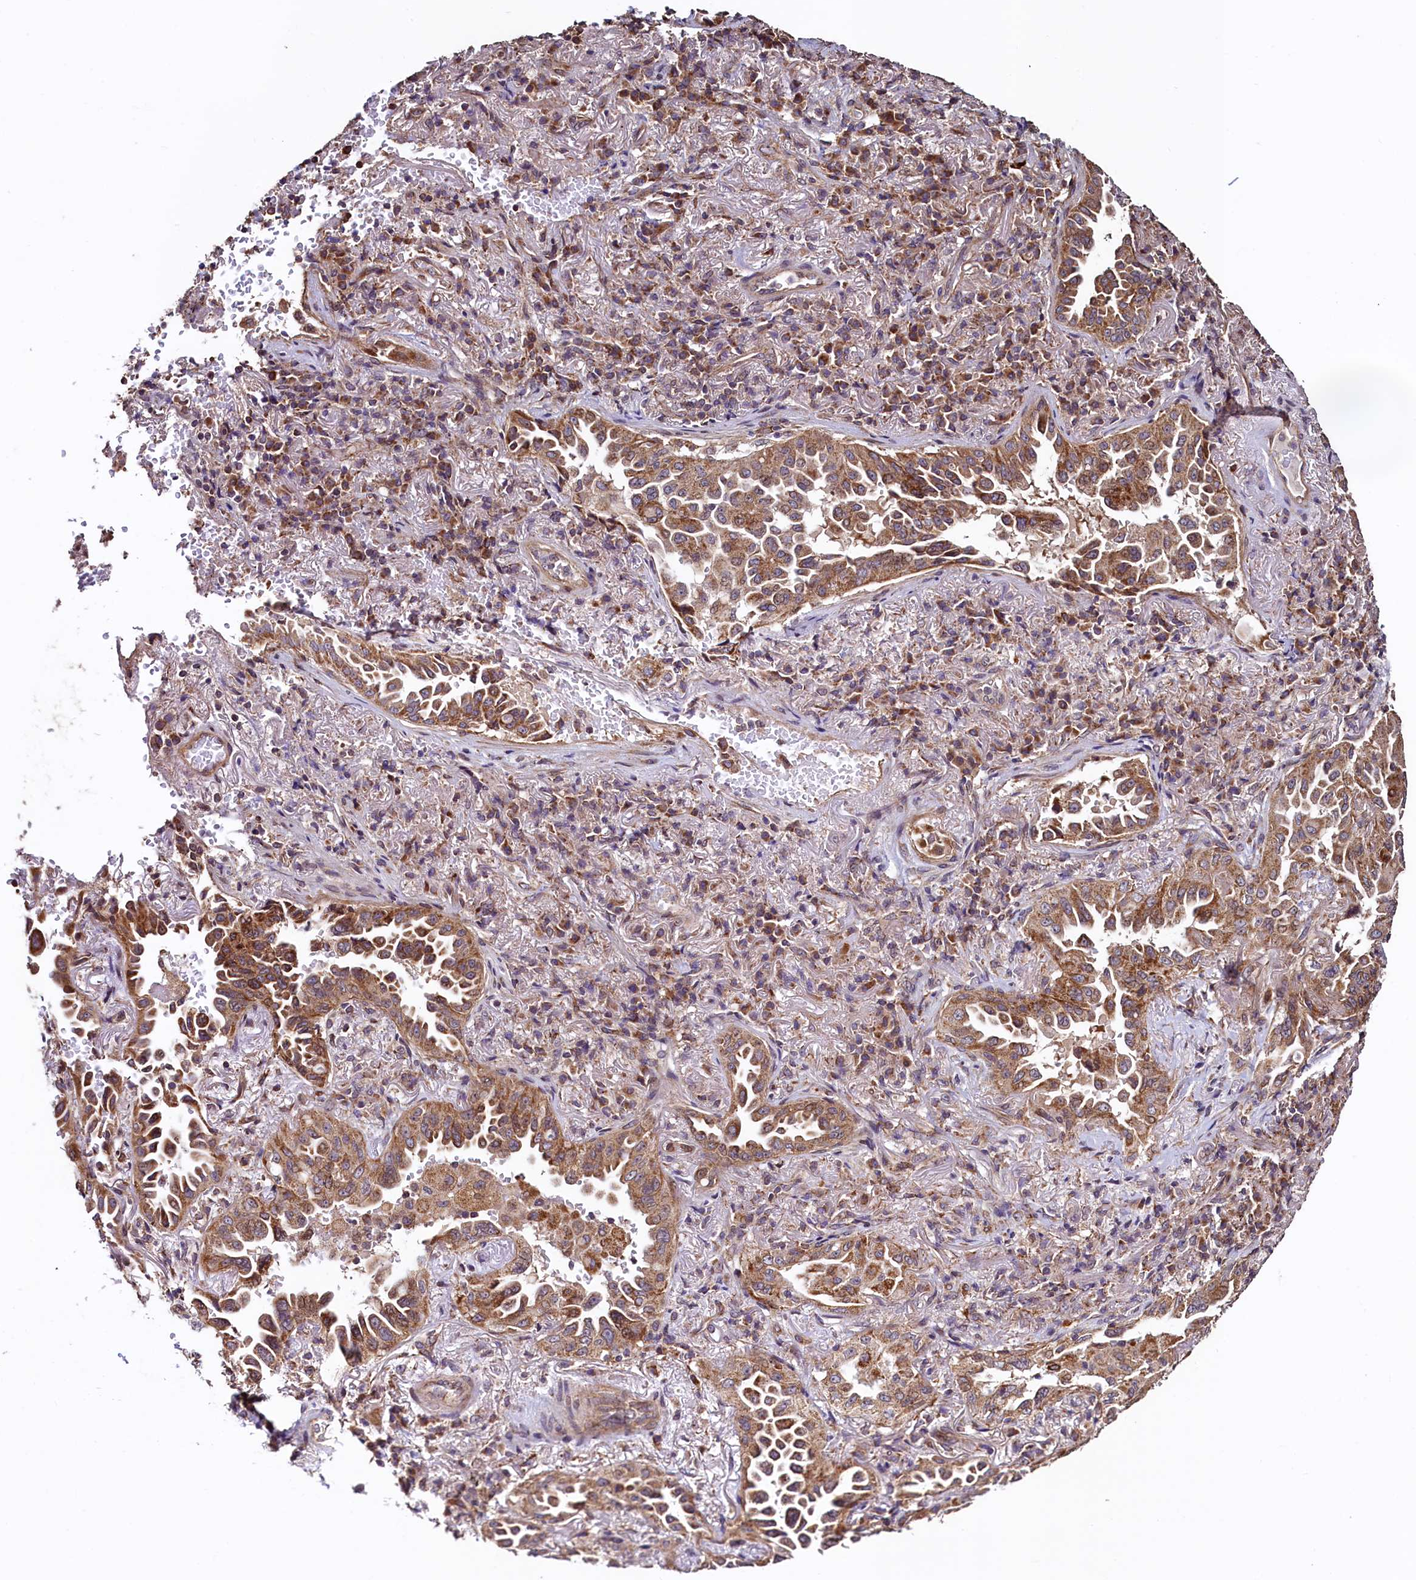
{"staining": {"intensity": "moderate", "quantity": ">75%", "location": "cytoplasmic/membranous"}, "tissue": "lung cancer", "cell_type": "Tumor cells", "image_type": "cancer", "snomed": [{"axis": "morphology", "description": "Adenocarcinoma, NOS"}, {"axis": "topography", "description": "Lung"}], "caption": "The photomicrograph reveals a brown stain indicating the presence of a protein in the cytoplasmic/membranous of tumor cells in adenocarcinoma (lung).", "gene": "RBFA", "patient": {"sex": "female", "age": 69}}